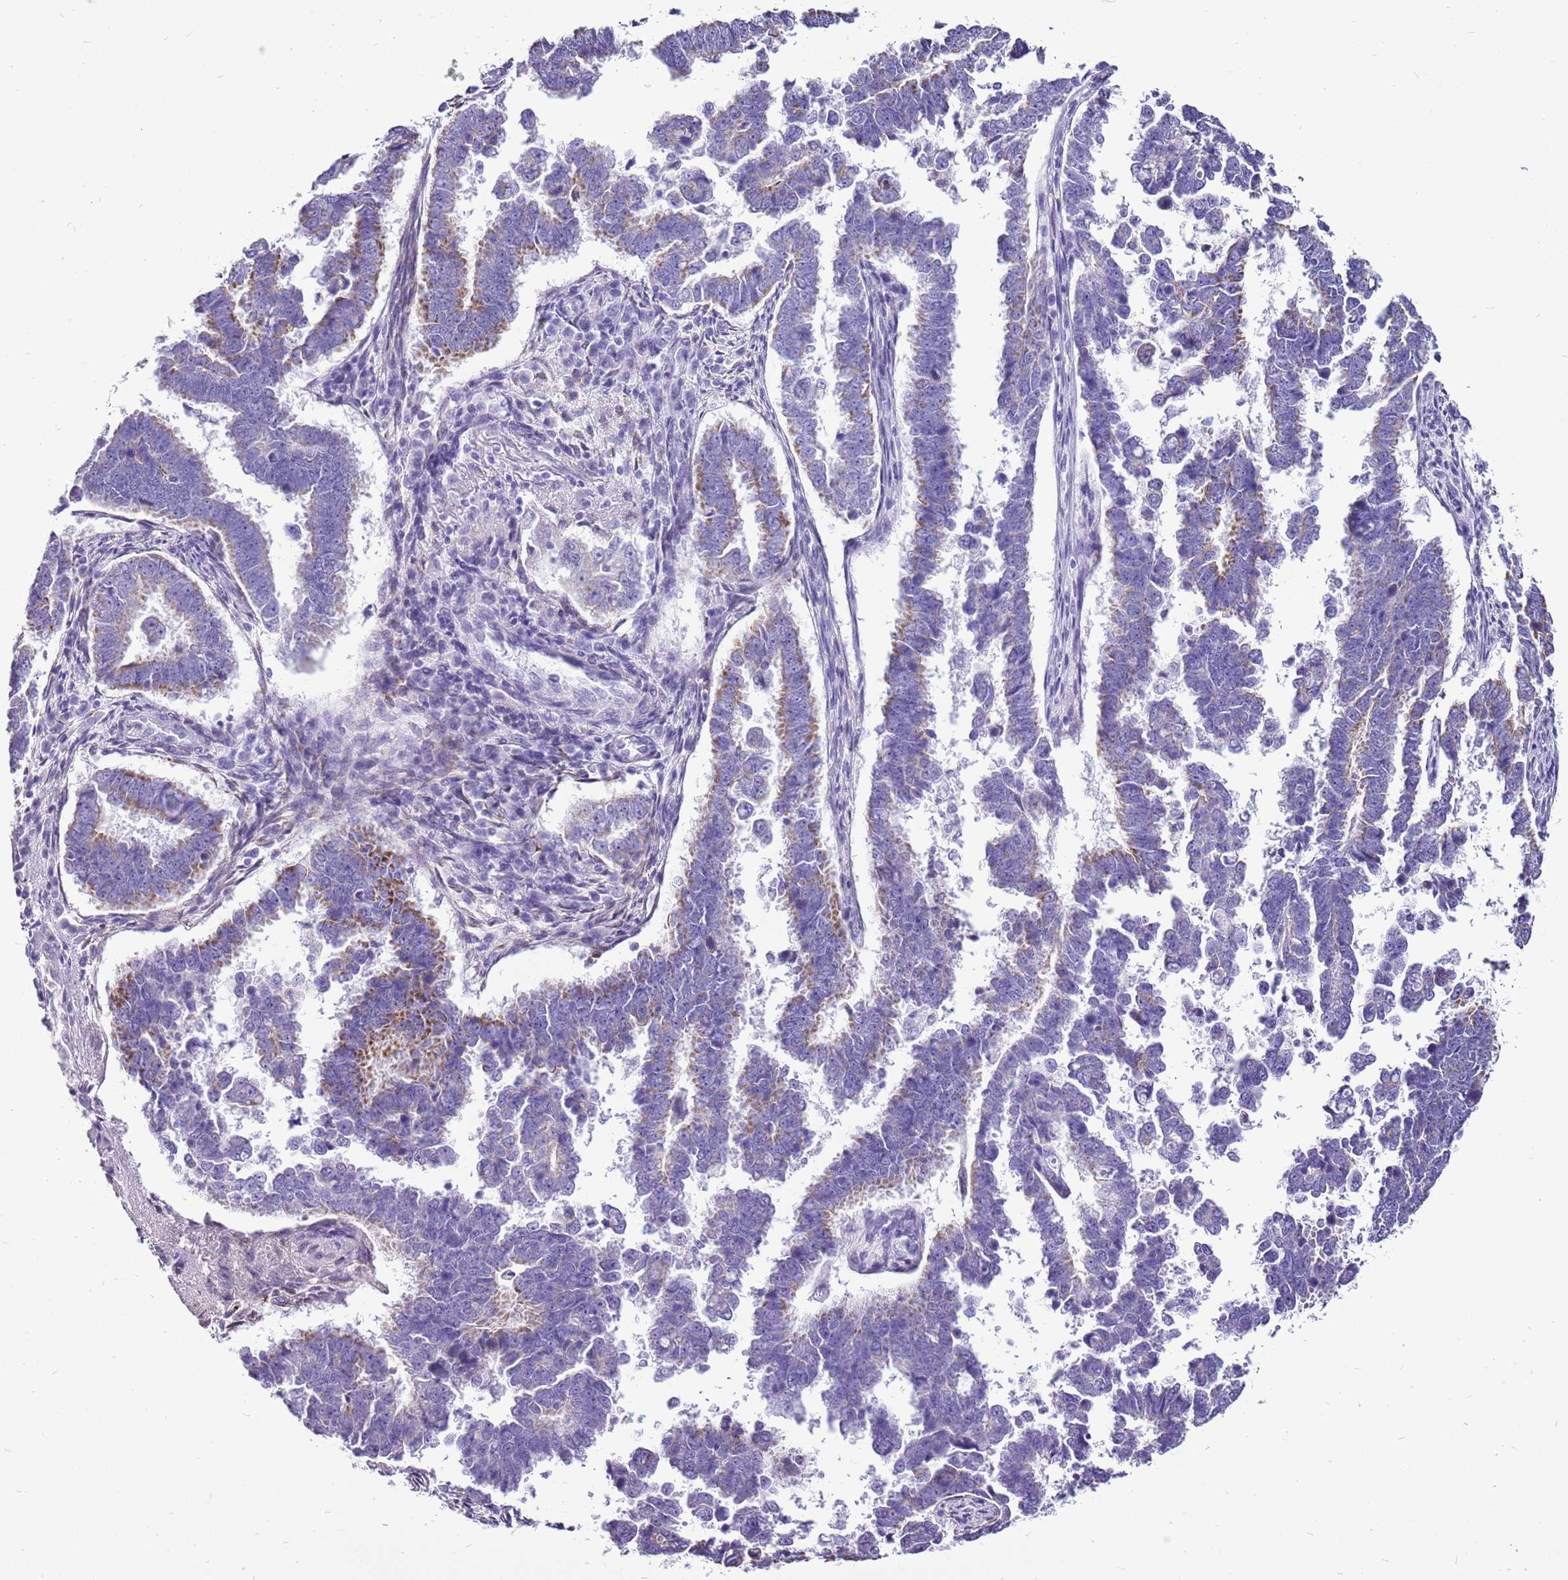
{"staining": {"intensity": "moderate", "quantity": "25%-75%", "location": "cytoplasmic/membranous"}, "tissue": "endometrial cancer", "cell_type": "Tumor cells", "image_type": "cancer", "snomed": [{"axis": "morphology", "description": "Adenocarcinoma, NOS"}, {"axis": "topography", "description": "Endometrium"}], "caption": "Endometrial adenocarcinoma stained for a protein (brown) displays moderate cytoplasmic/membranous positive expression in about 25%-75% of tumor cells.", "gene": "ACSS3", "patient": {"sex": "female", "age": 75}}